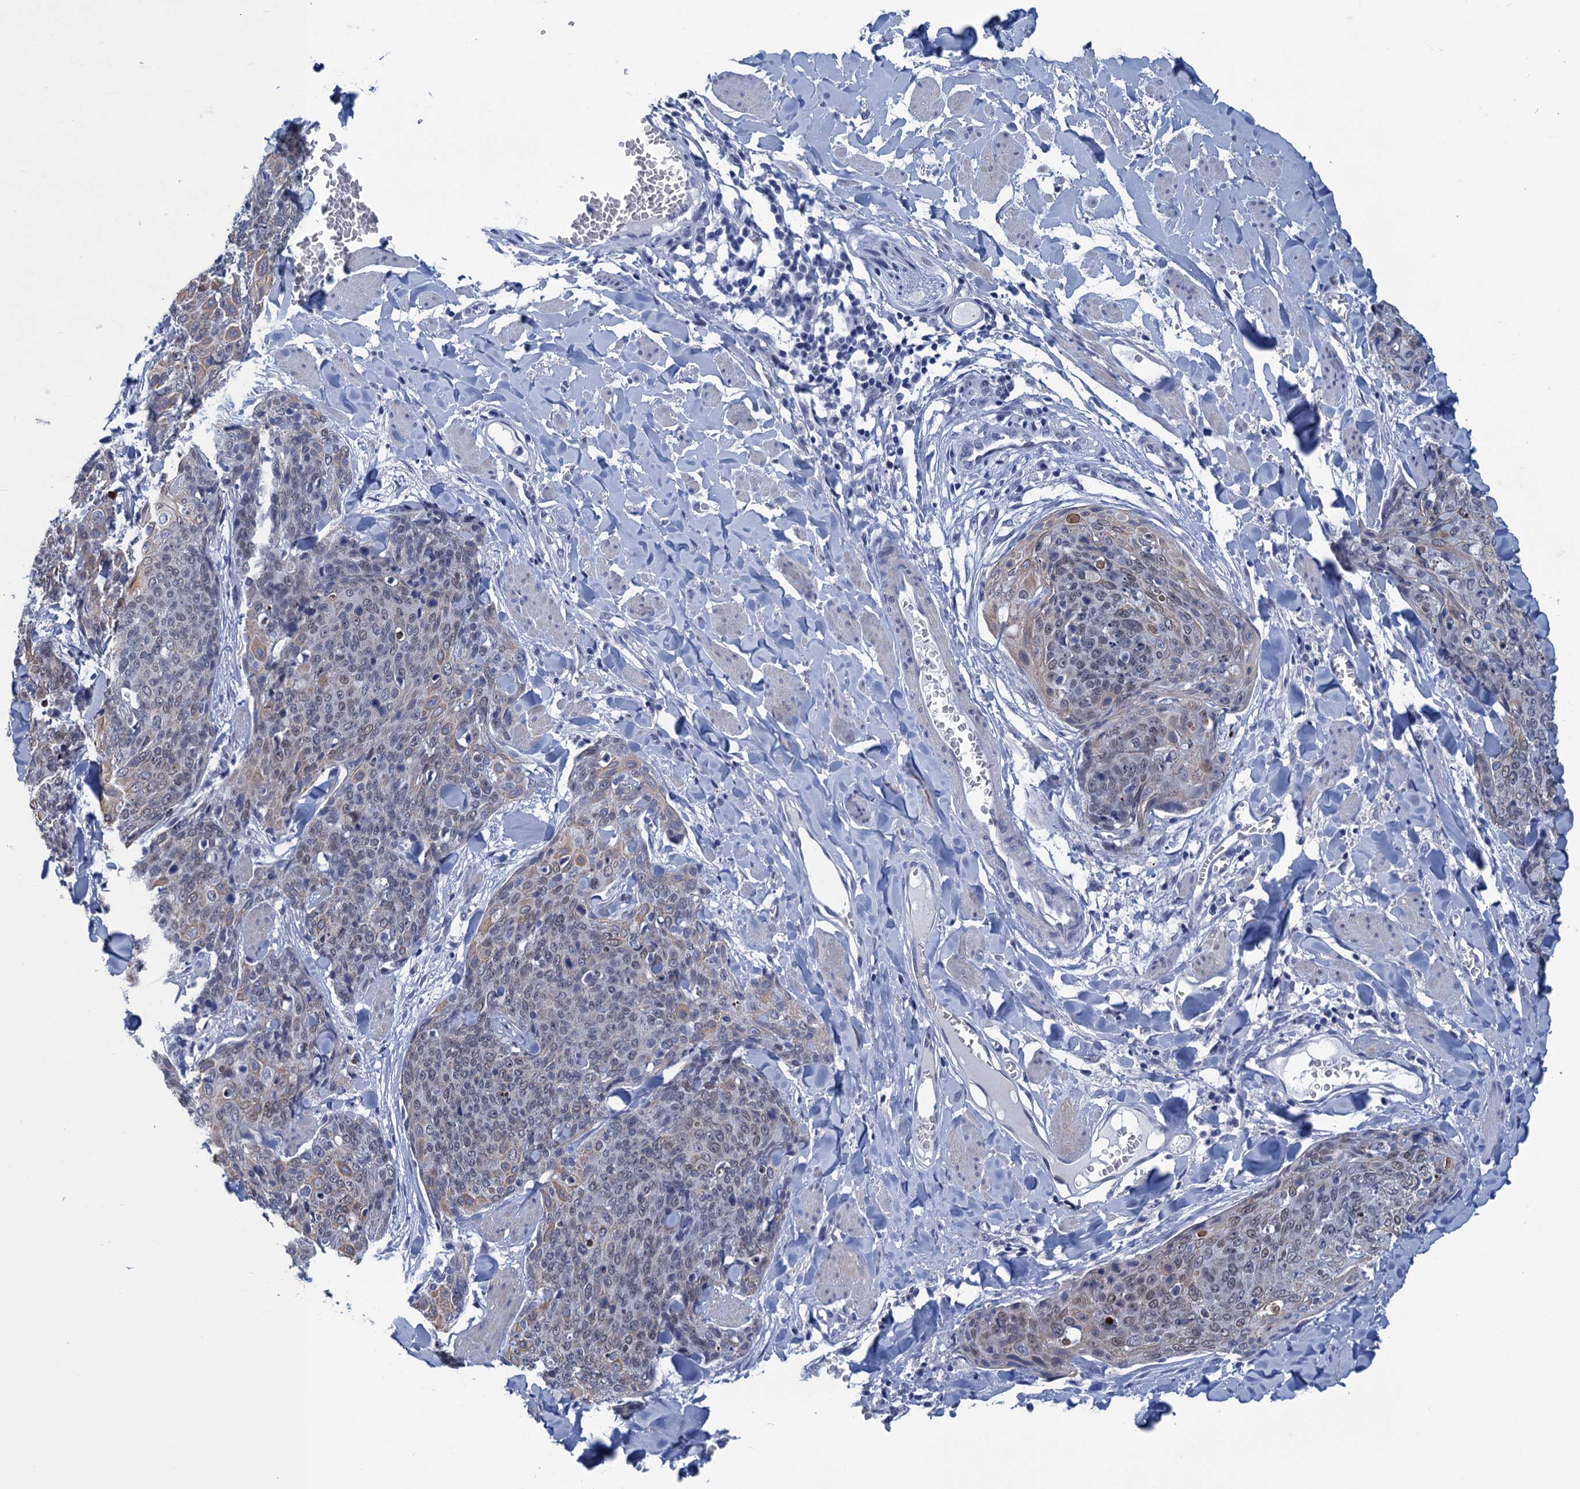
{"staining": {"intensity": "weak", "quantity": "25%-75%", "location": "cytoplasmic/membranous,nuclear"}, "tissue": "skin cancer", "cell_type": "Tumor cells", "image_type": "cancer", "snomed": [{"axis": "morphology", "description": "Squamous cell carcinoma, NOS"}, {"axis": "topography", "description": "Skin"}, {"axis": "topography", "description": "Vulva"}], "caption": "Skin cancer (squamous cell carcinoma) stained with a brown dye demonstrates weak cytoplasmic/membranous and nuclear positive expression in about 25%-75% of tumor cells.", "gene": "GINS3", "patient": {"sex": "female", "age": 85}}